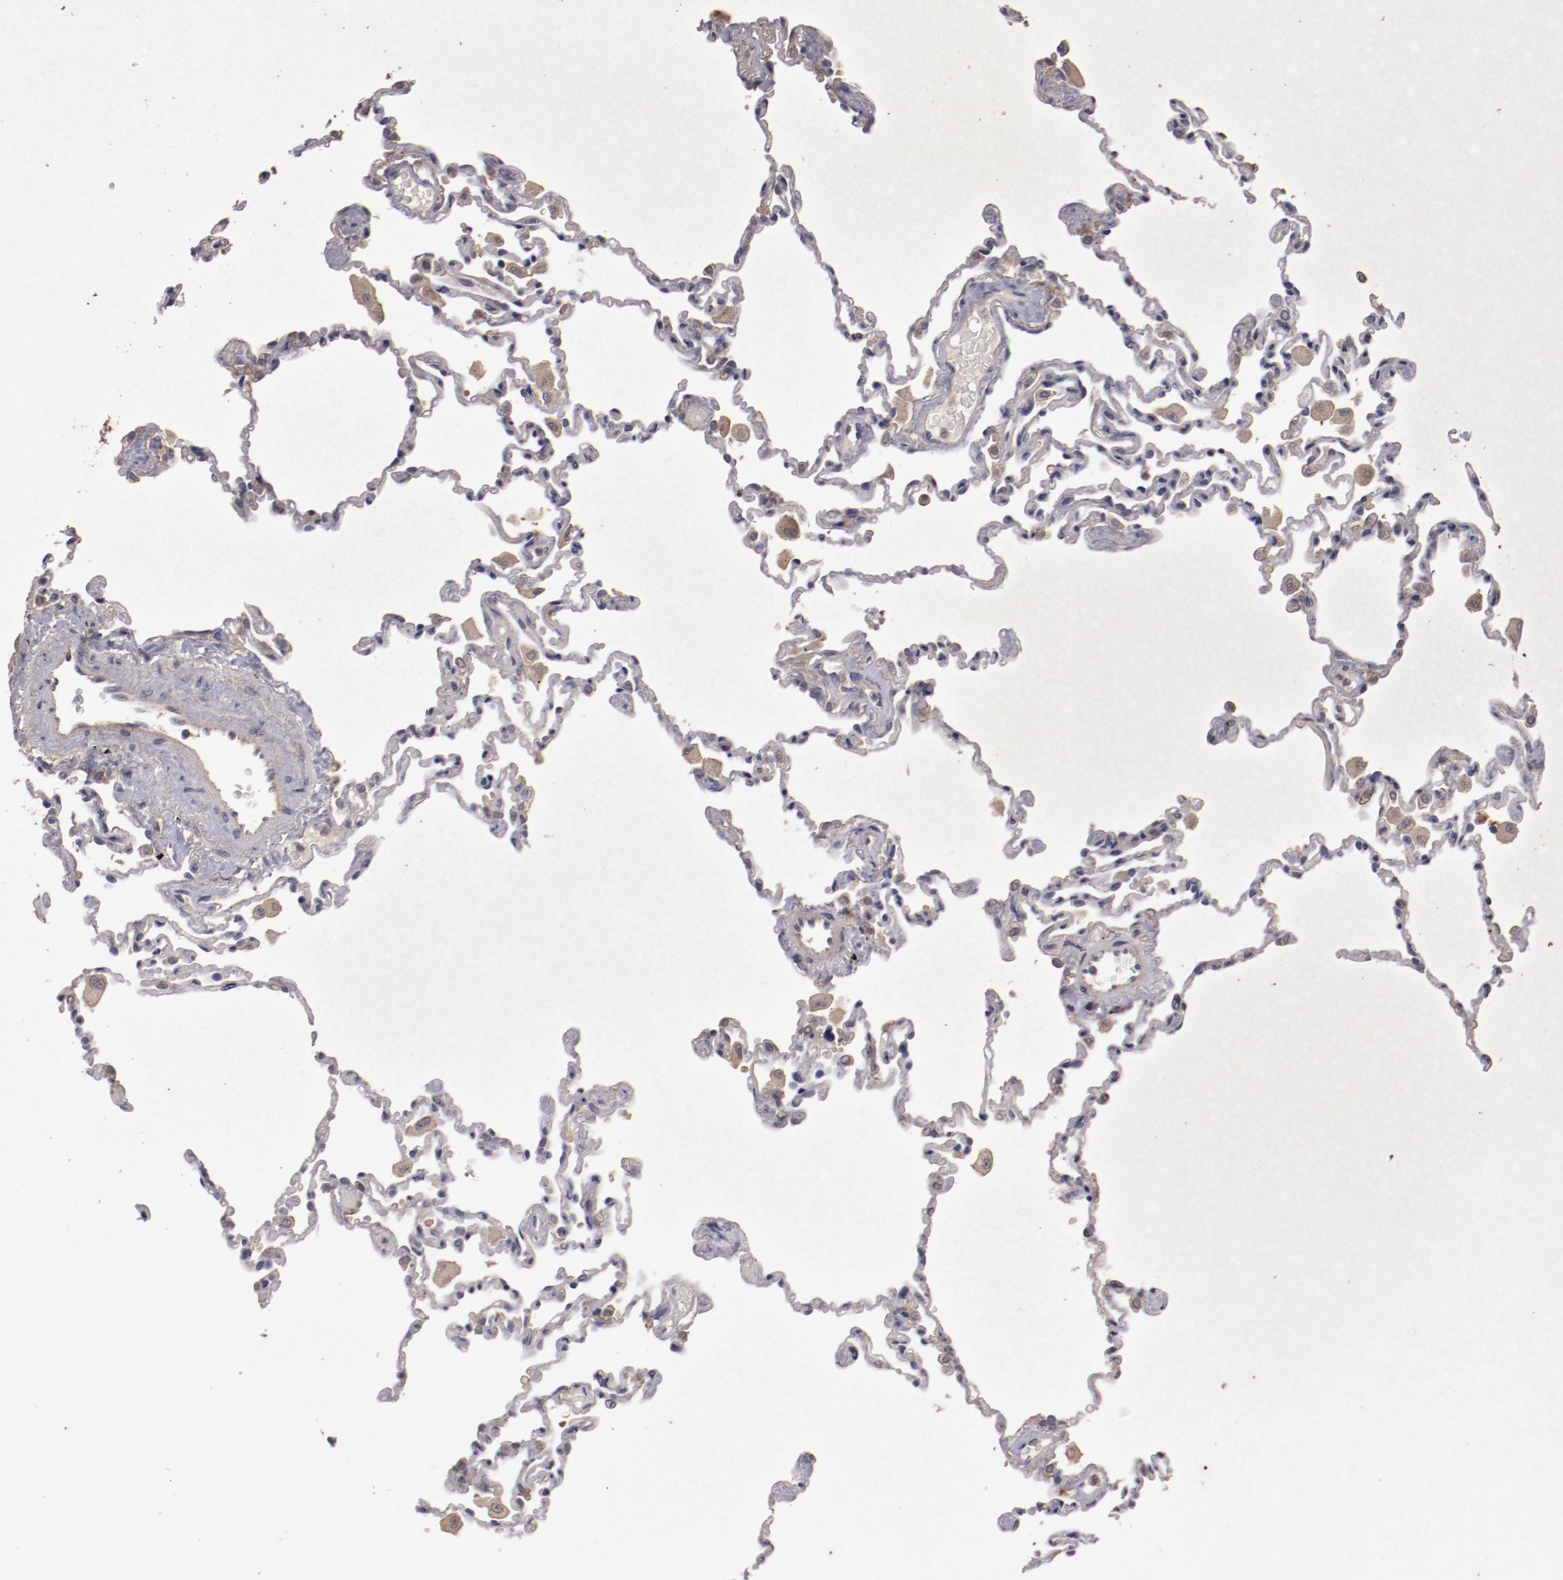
{"staining": {"intensity": "moderate", "quantity": ">75%", "location": "cytoplasmic/membranous"}, "tissue": "lung", "cell_type": "Alveolar cells", "image_type": "normal", "snomed": [{"axis": "morphology", "description": "Normal tissue, NOS"}, {"axis": "topography", "description": "Lung"}], "caption": "Alveolar cells display moderate cytoplasmic/membranous positivity in about >75% of cells in benign lung.", "gene": "LRRC75B", "patient": {"sex": "male", "age": 59}}